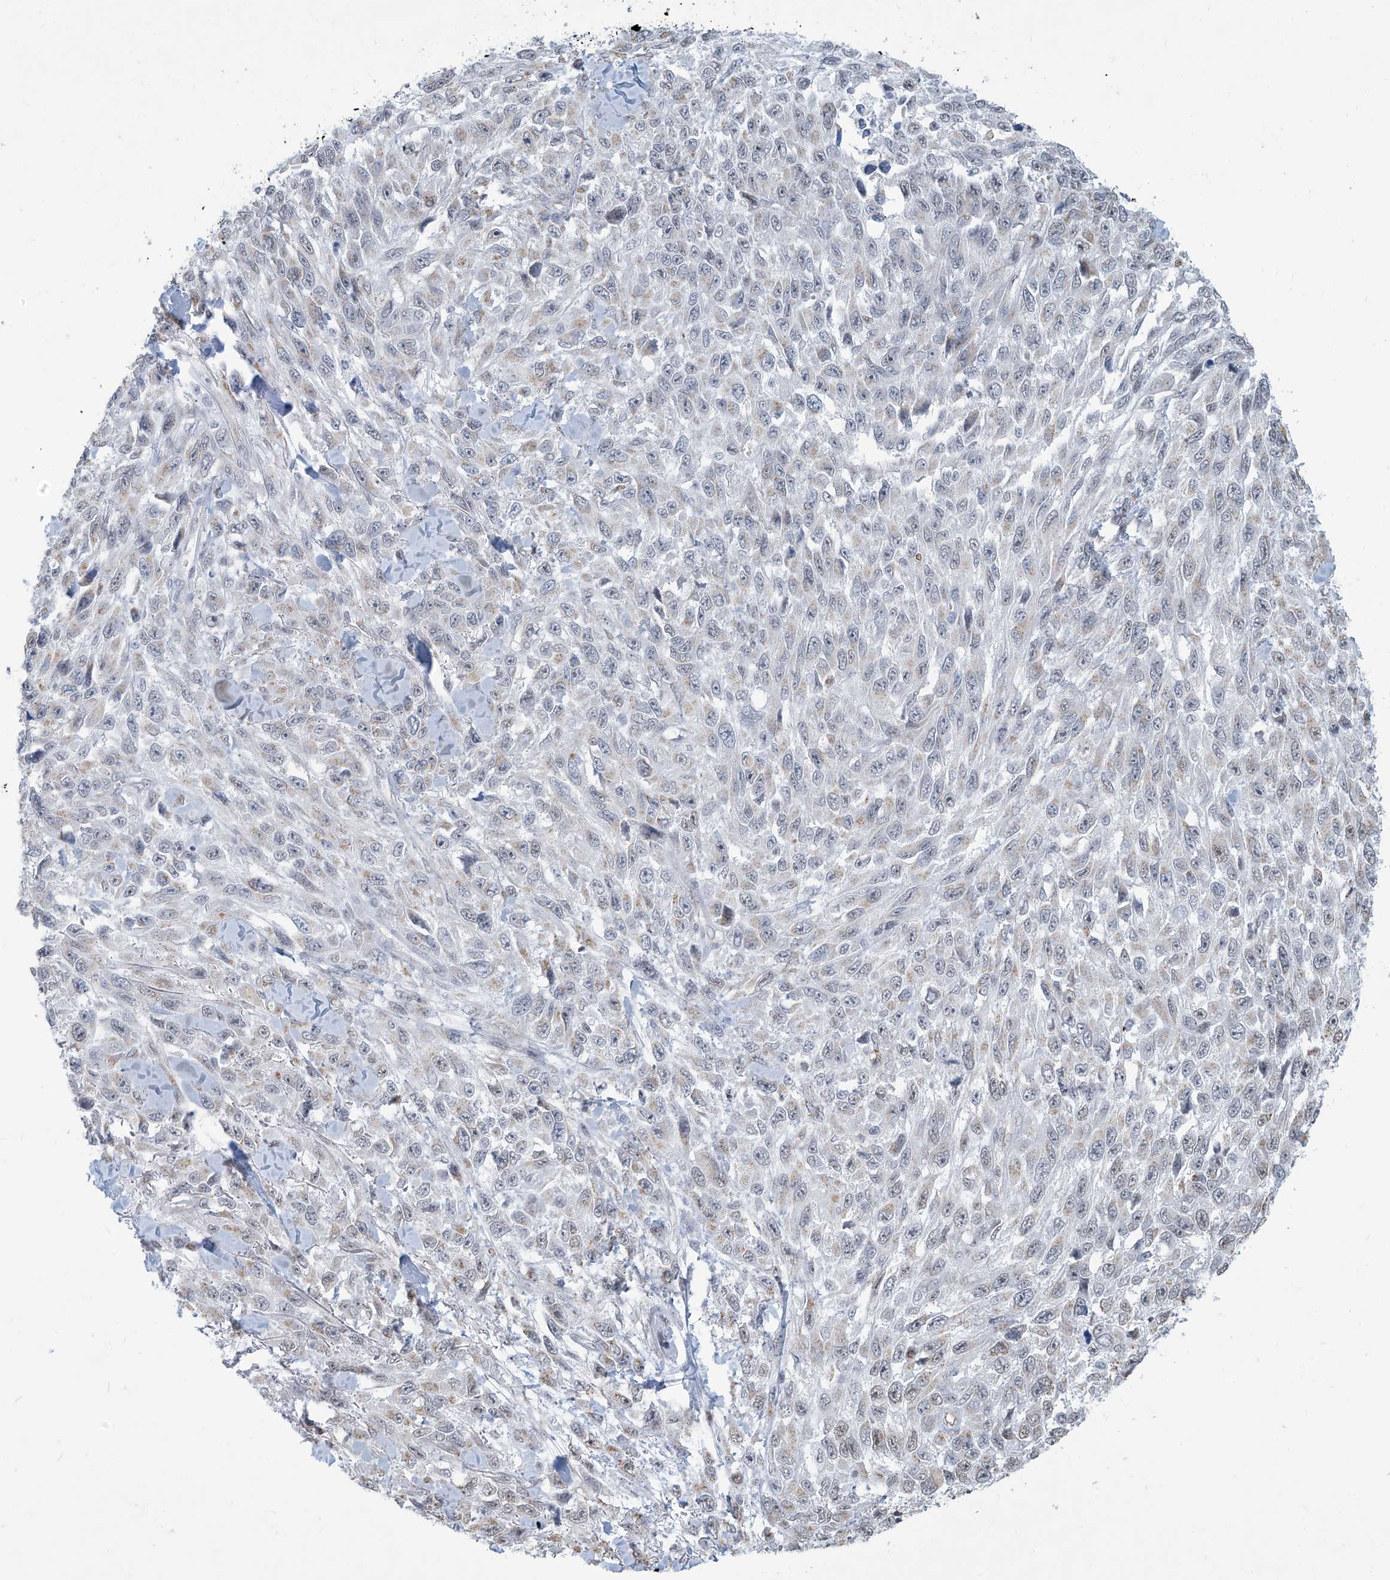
{"staining": {"intensity": "weak", "quantity": "25%-75%", "location": "cytoplasmic/membranous"}, "tissue": "melanoma", "cell_type": "Tumor cells", "image_type": "cancer", "snomed": [{"axis": "morphology", "description": "Malignant melanoma, NOS"}, {"axis": "topography", "description": "Skin"}], "caption": "The histopathology image reveals immunohistochemical staining of melanoma. There is weak cytoplasmic/membranous staining is appreciated in about 25%-75% of tumor cells.", "gene": "SARNP", "patient": {"sex": "female", "age": 96}}